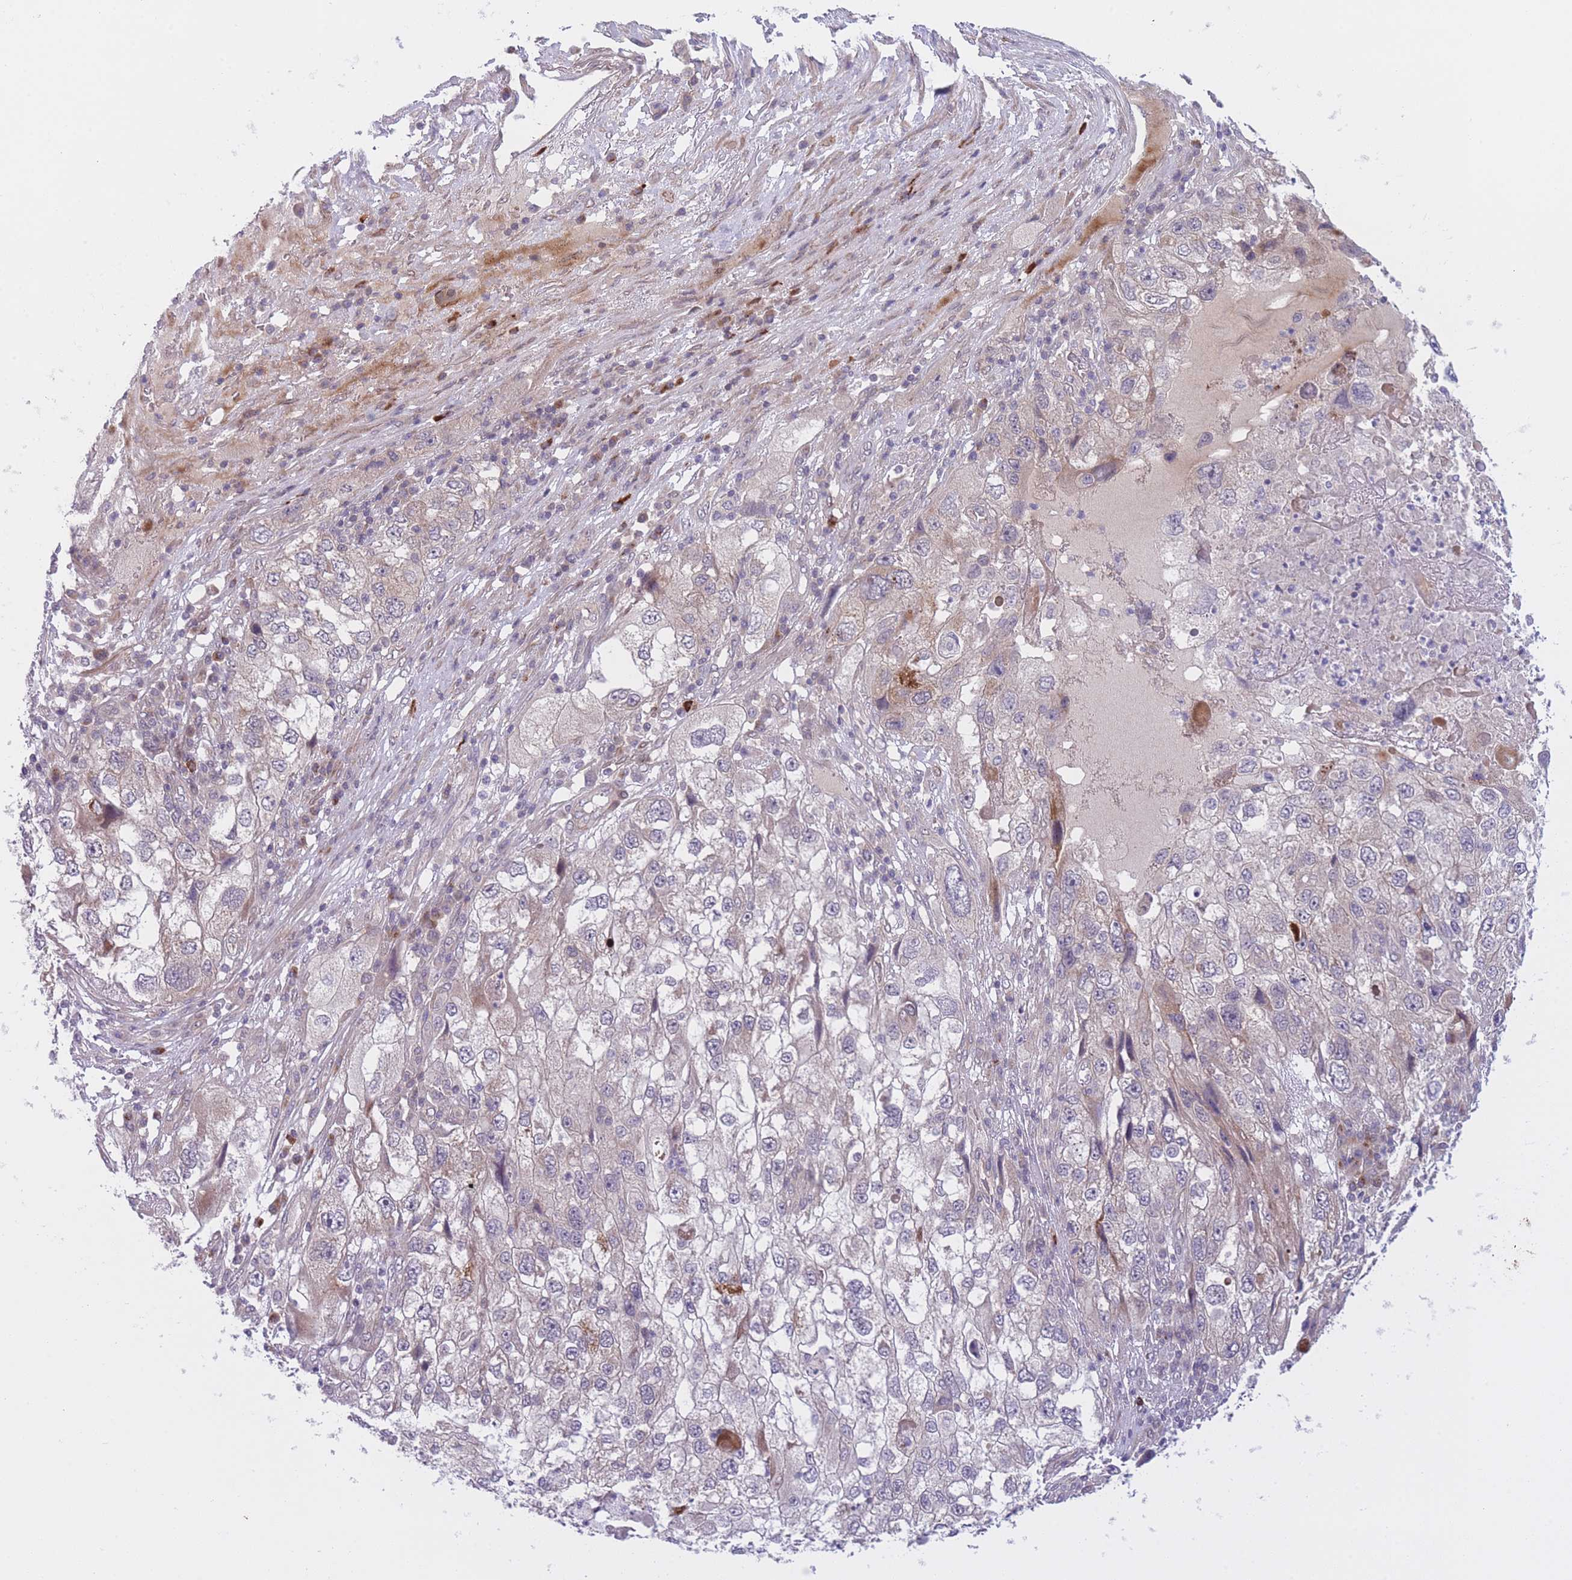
{"staining": {"intensity": "negative", "quantity": "none", "location": "none"}, "tissue": "endometrial cancer", "cell_type": "Tumor cells", "image_type": "cancer", "snomed": [{"axis": "morphology", "description": "Adenocarcinoma, NOS"}, {"axis": "topography", "description": "Endometrium"}], "caption": "IHC histopathology image of human endometrial adenocarcinoma stained for a protein (brown), which shows no staining in tumor cells.", "gene": "CDC25B", "patient": {"sex": "female", "age": 49}}